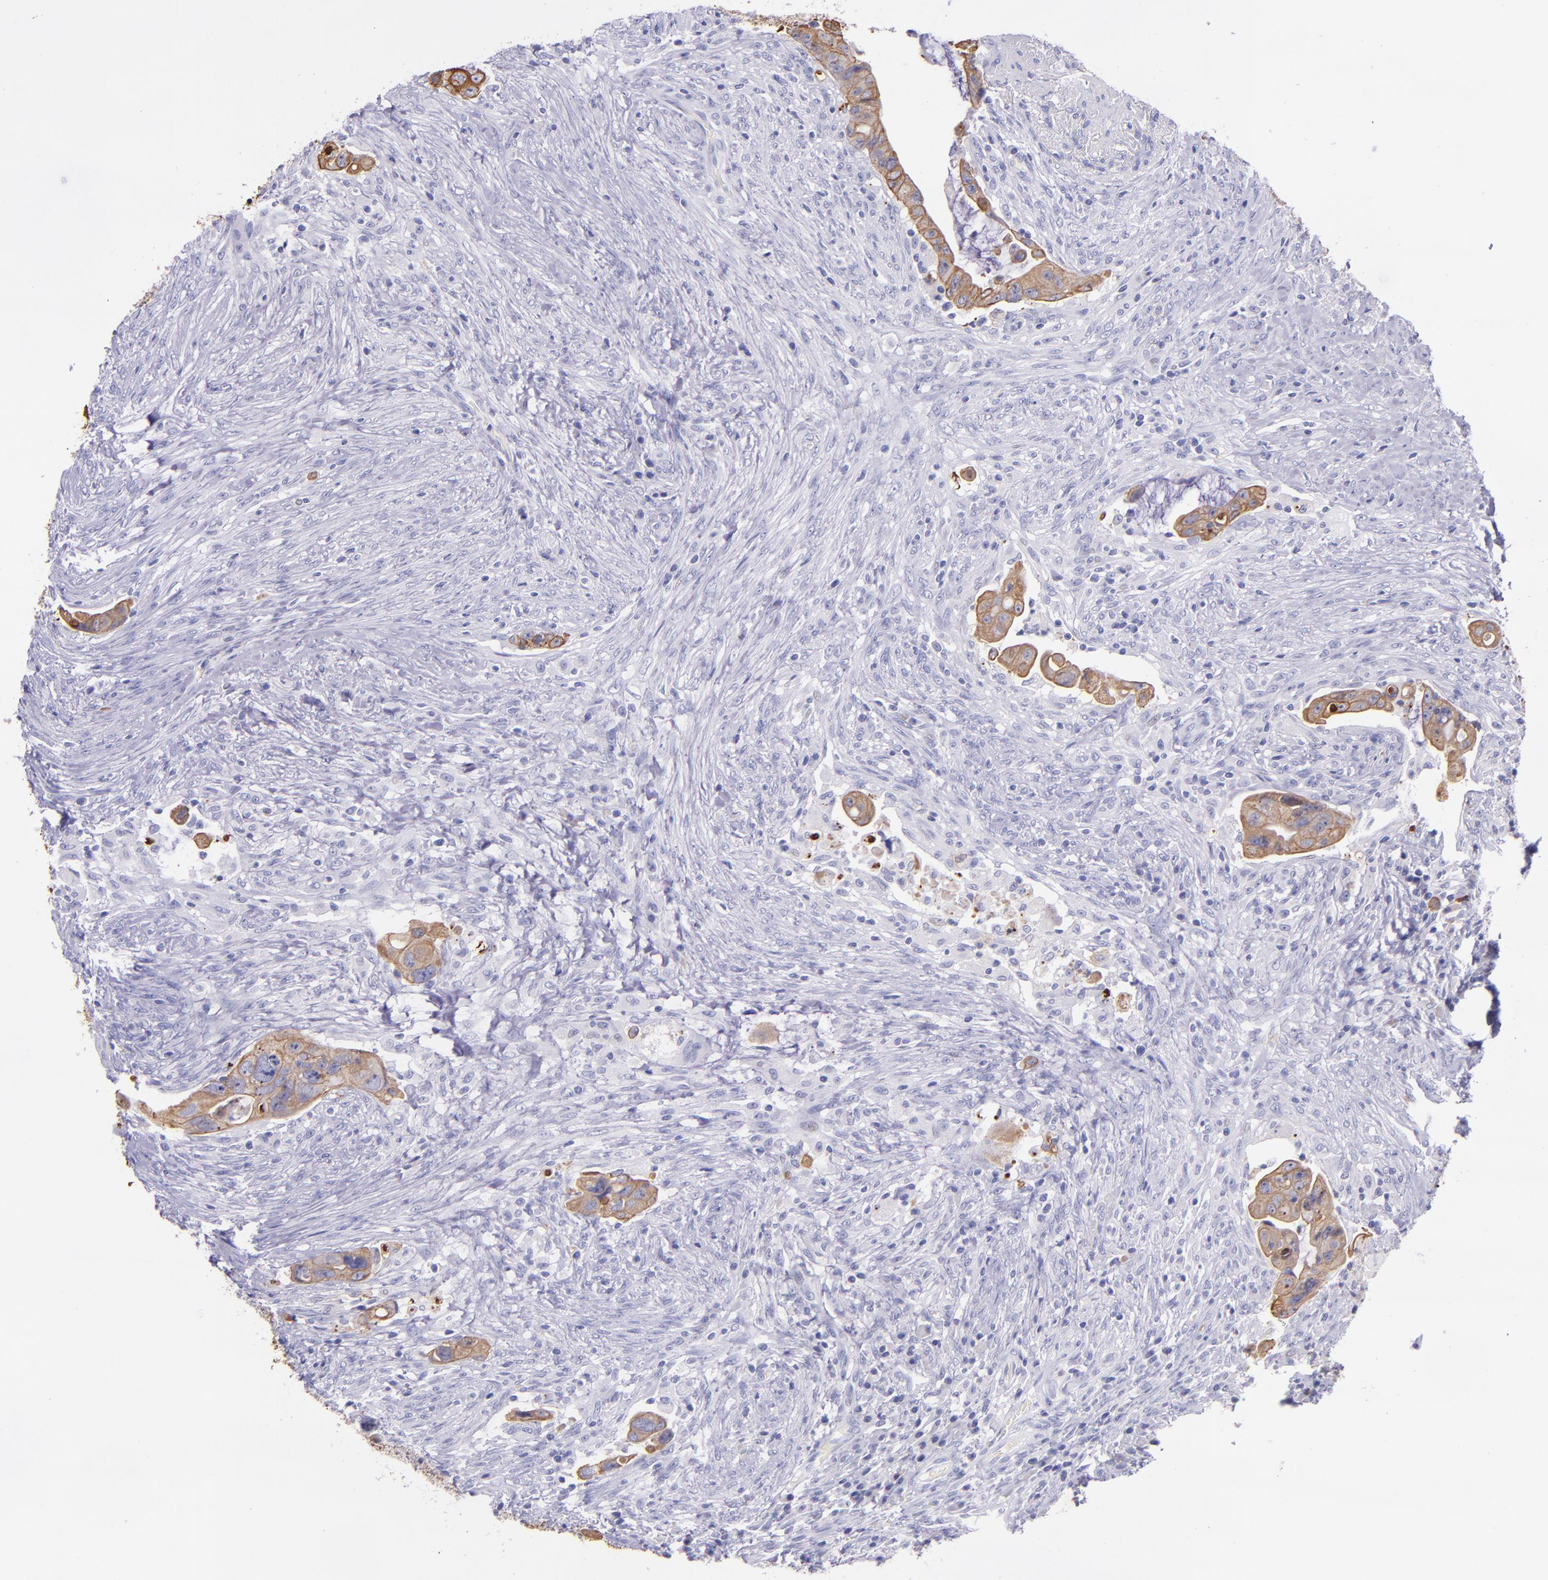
{"staining": {"intensity": "moderate", "quantity": ">75%", "location": "cytoplasmic/membranous"}, "tissue": "colorectal cancer", "cell_type": "Tumor cells", "image_type": "cancer", "snomed": [{"axis": "morphology", "description": "Adenocarcinoma, NOS"}, {"axis": "topography", "description": "Rectum"}], "caption": "A micrograph of adenocarcinoma (colorectal) stained for a protein shows moderate cytoplasmic/membranous brown staining in tumor cells.", "gene": "KRT4", "patient": {"sex": "female", "age": 71}}